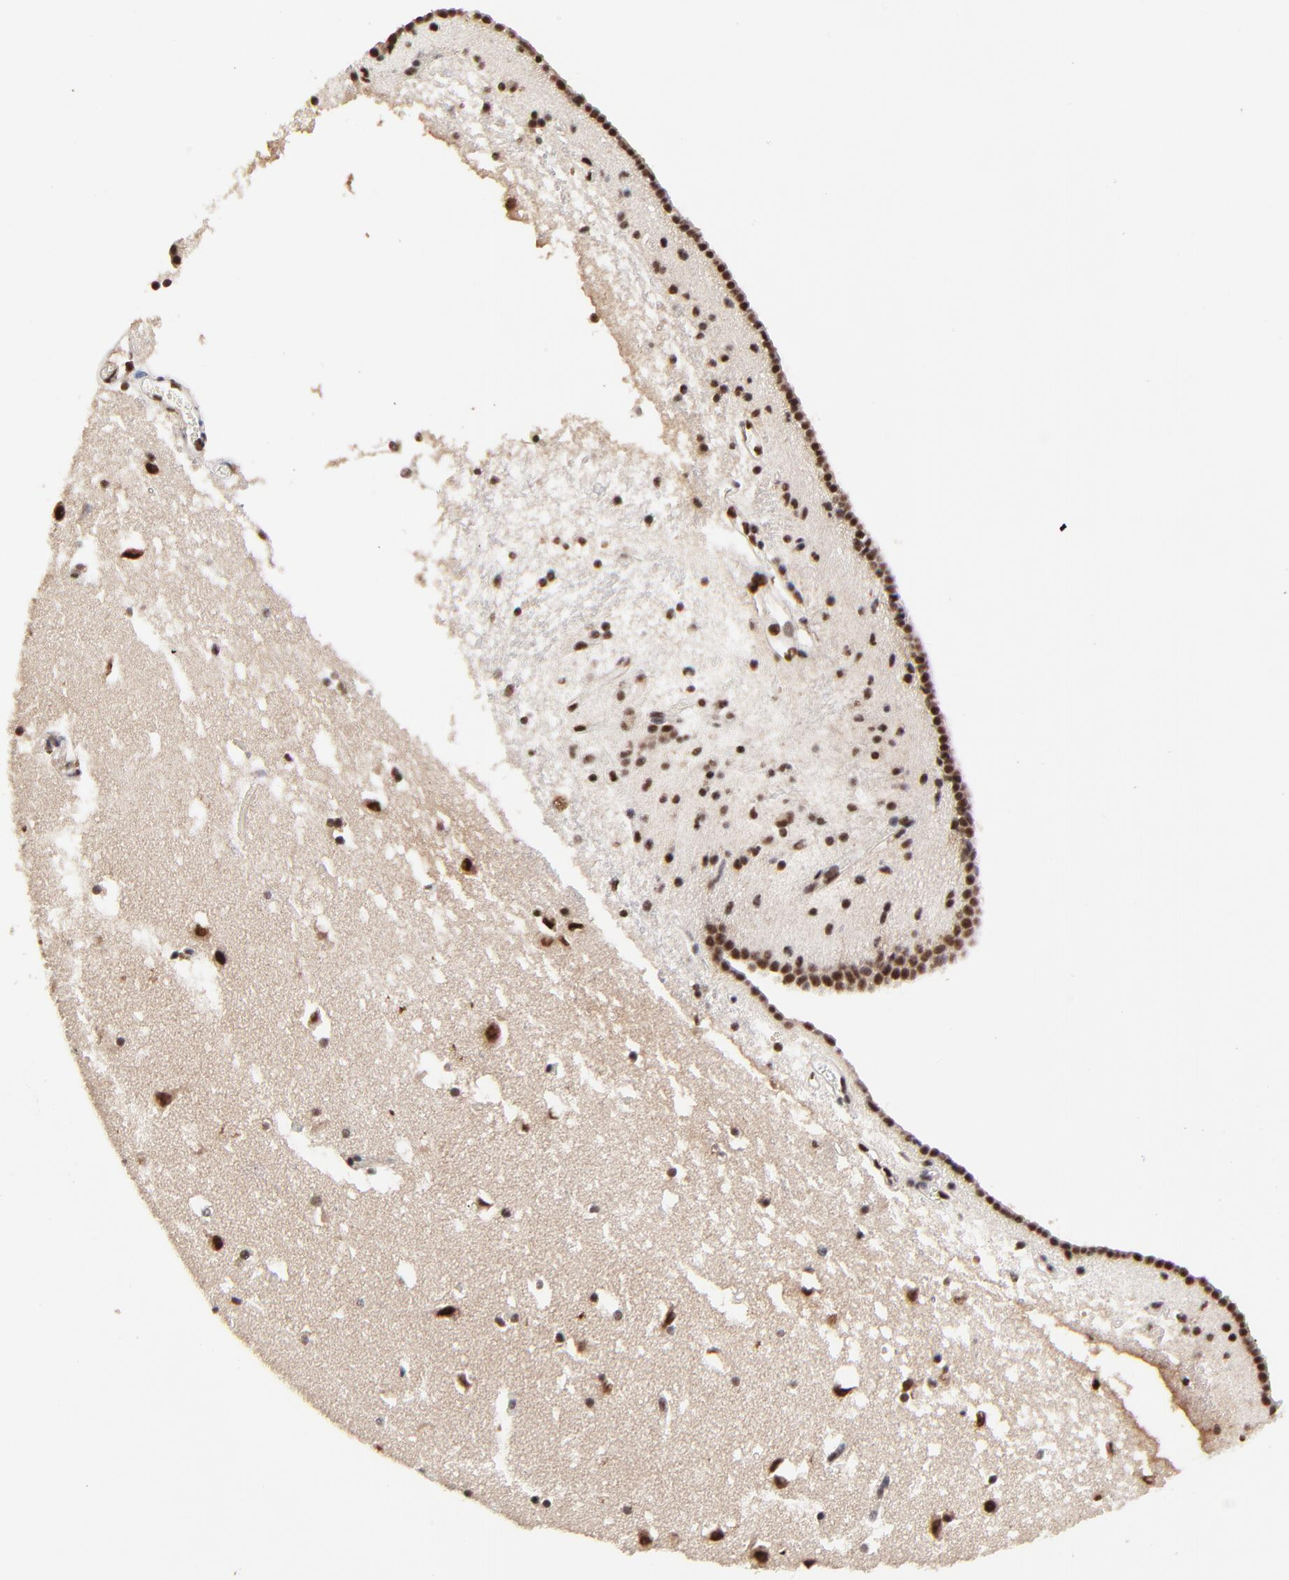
{"staining": {"intensity": "moderate", "quantity": ">75%", "location": "nuclear"}, "tissue": "caudate", "cell_type": "Glial cells", "image_type": "normal", "snomed": [{"axis": "morphology", "description": "Normal tissue, NOS"}, {"axis": "topography", "description": "Lateral ventricle wall"}], "caption": "Glial cells show medium levels of moderate nuclear staining in about >75% of cells in normal caudate. The staining is performed using DAB (3,3'-diaminobenzidine) brown chromogen to label protein expression. The nuclei are counter-stained blue using hematoxylin.", "gene": "RBM22", "patient": {"sex": "male", "age": 45}}